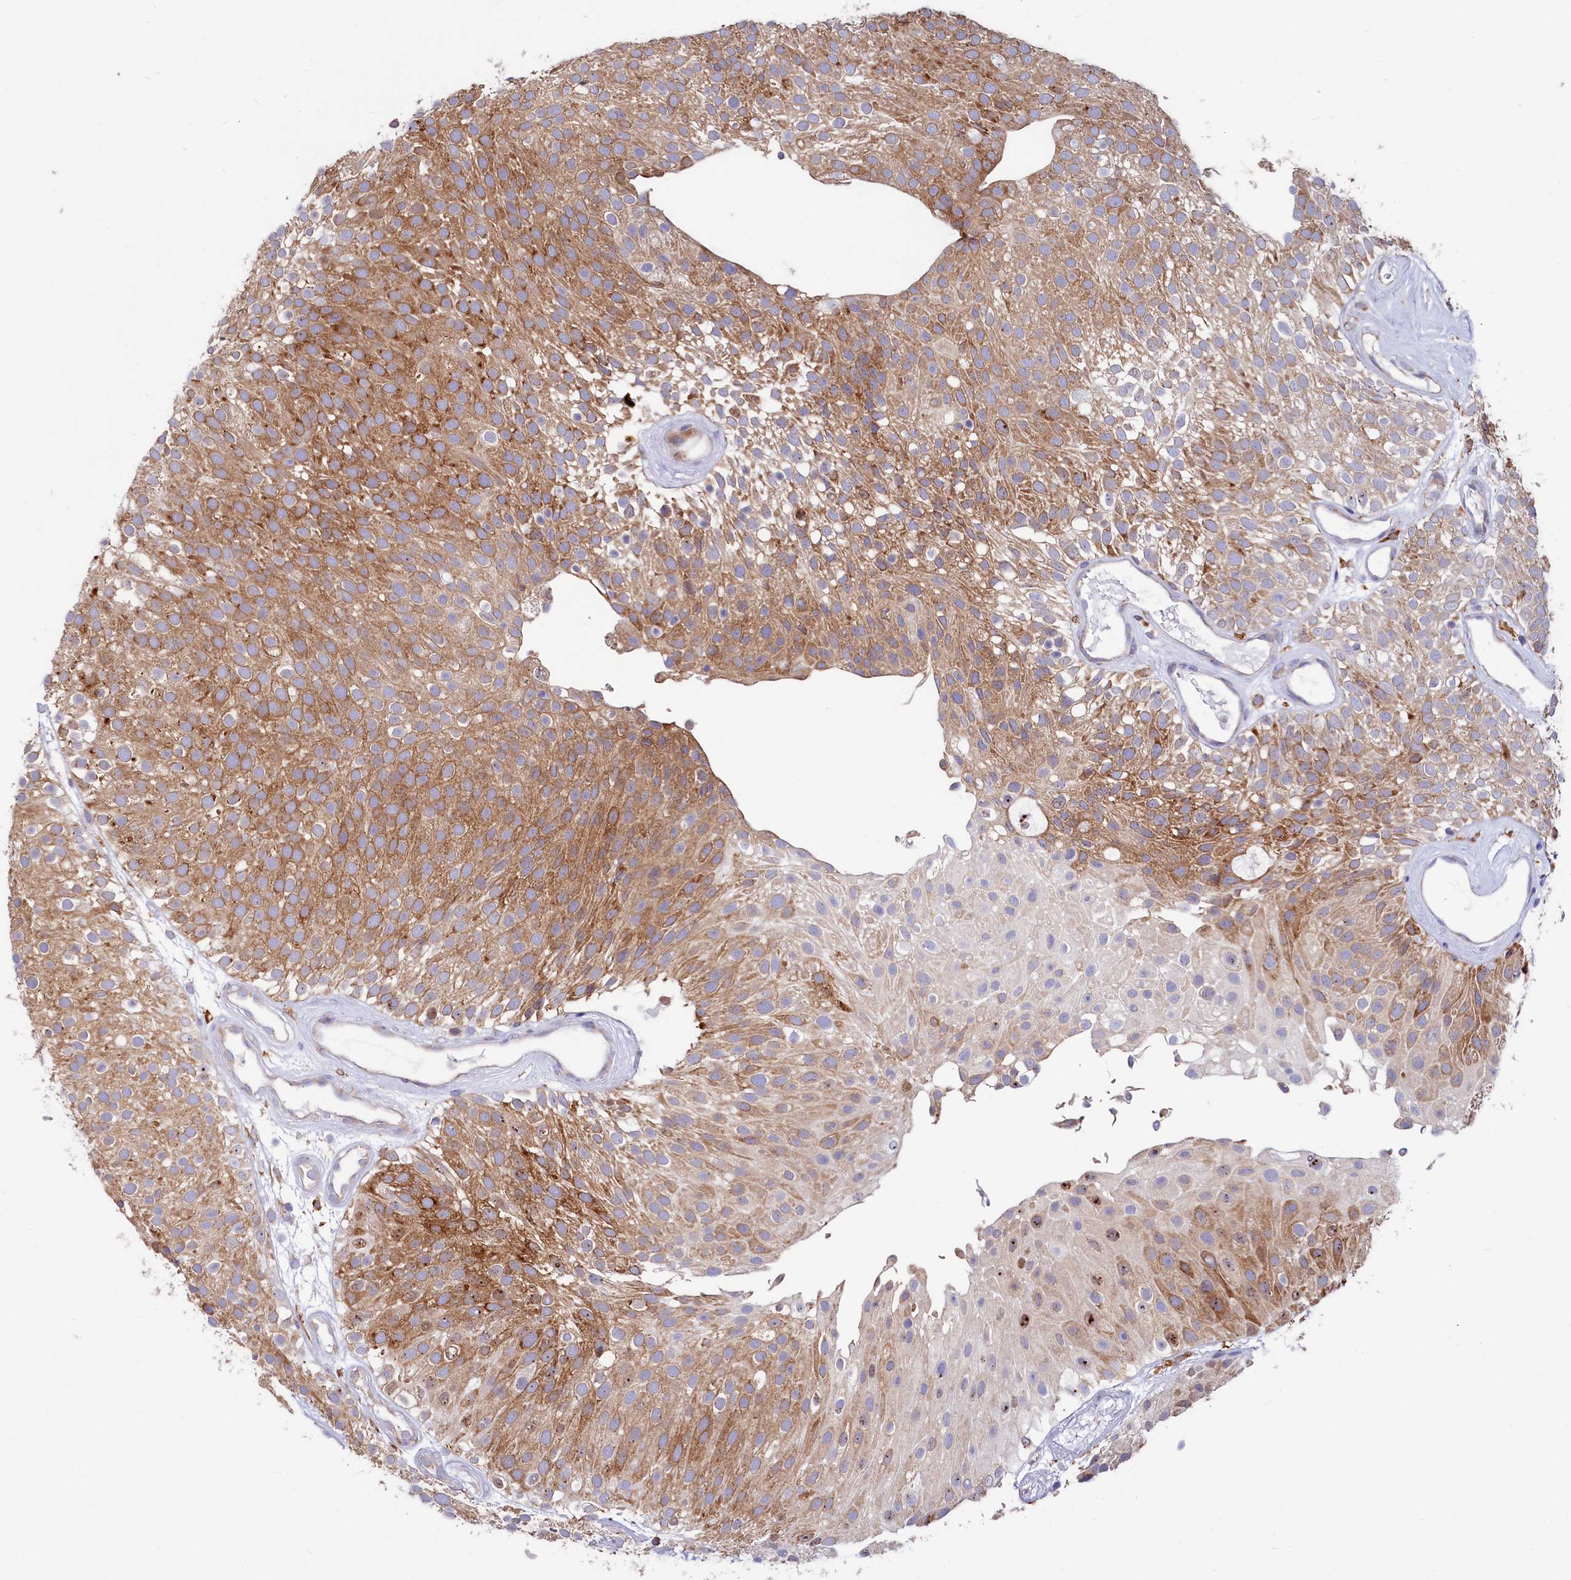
{"staining": {"intensity": "moderate", "quantity": ">75%", "location": "cytoplasmic/membranous"}, "tissue": "urothelial cancer", "cell_type": "Tumor cells", "image_type": "cancer", "snomed": [{"axis": "morphology", "description": "Urothelial carcinoma, Low grade"}, {"axis": "topography", "description": "Urinary bladder"}], "caption": "Approximately >75% of tumor cells in human low-grade urothelial carcinoma display moderate cytoplasmic/membranous protein expression as visualized by brown immunohistochemical staining.", "gene": "CHID1", "patient": {"sex": "male", "age": 78}}